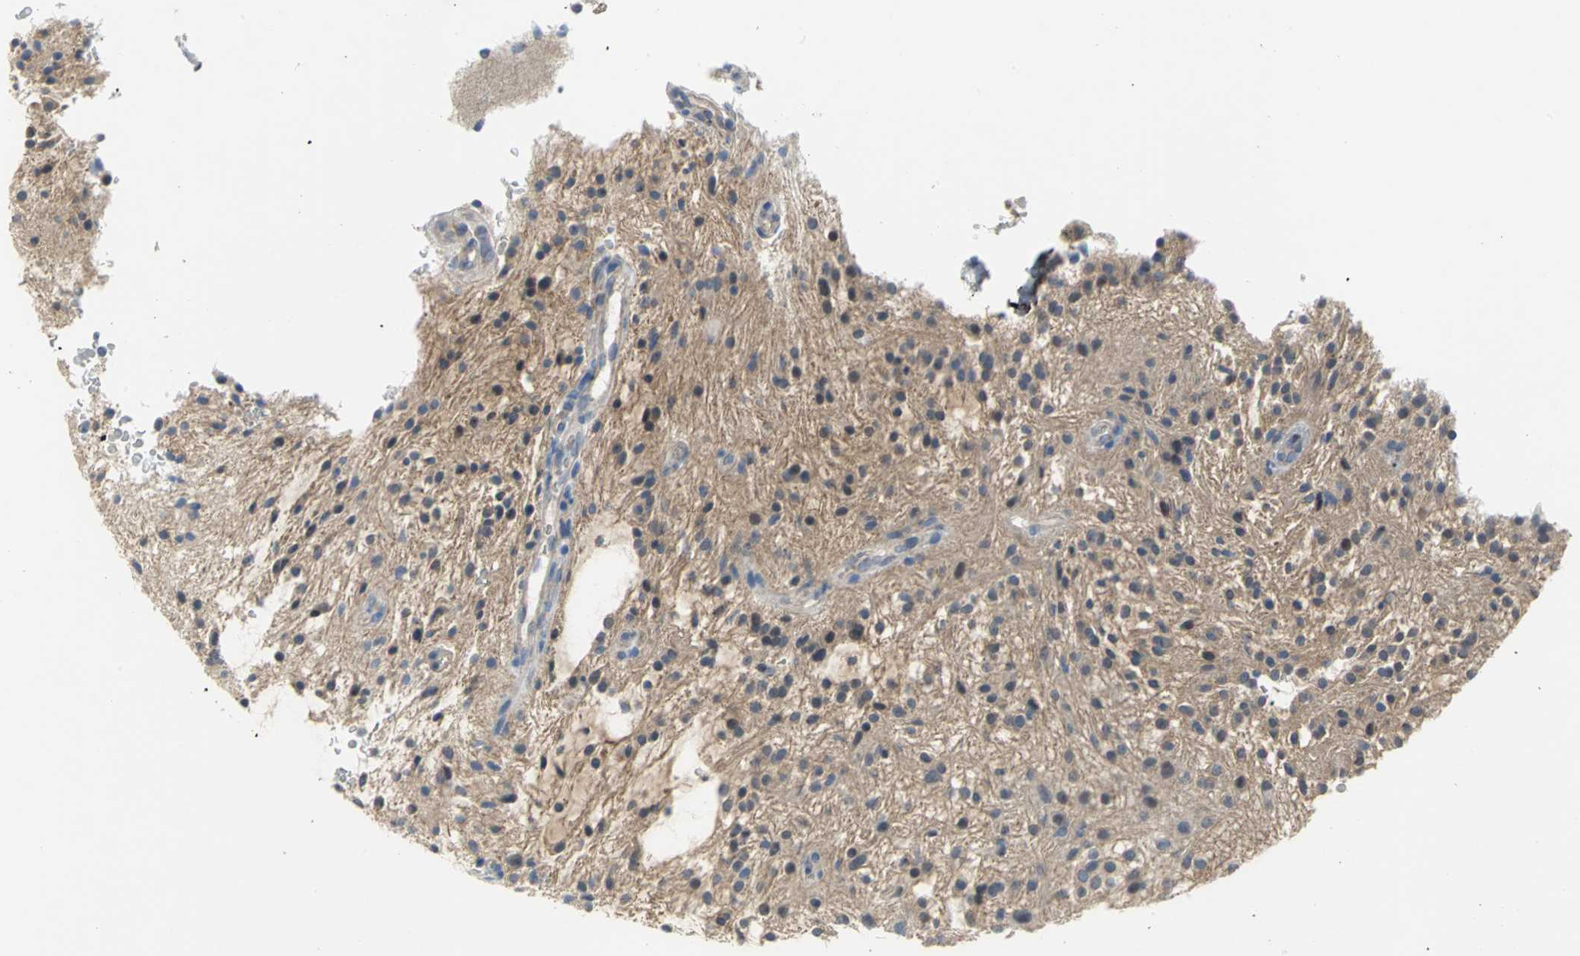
{"staining": {"intensity": "negative", "quantity": "none", "location": "none"}, "tissue": "glioma", "cell_type": "Tumor cells", "image_type": "cancer", "snomed": [{"axis": "morphology", "description": "Glioma, malignant, NOS"}, {"axis": "topography", "description": "Cerebellum"}], "caption": "Micrograph shows no significant protein expression in tumor cells of glioma.", "gene": "HTR1F", "patient": {"sex": "female", "age": 10}}